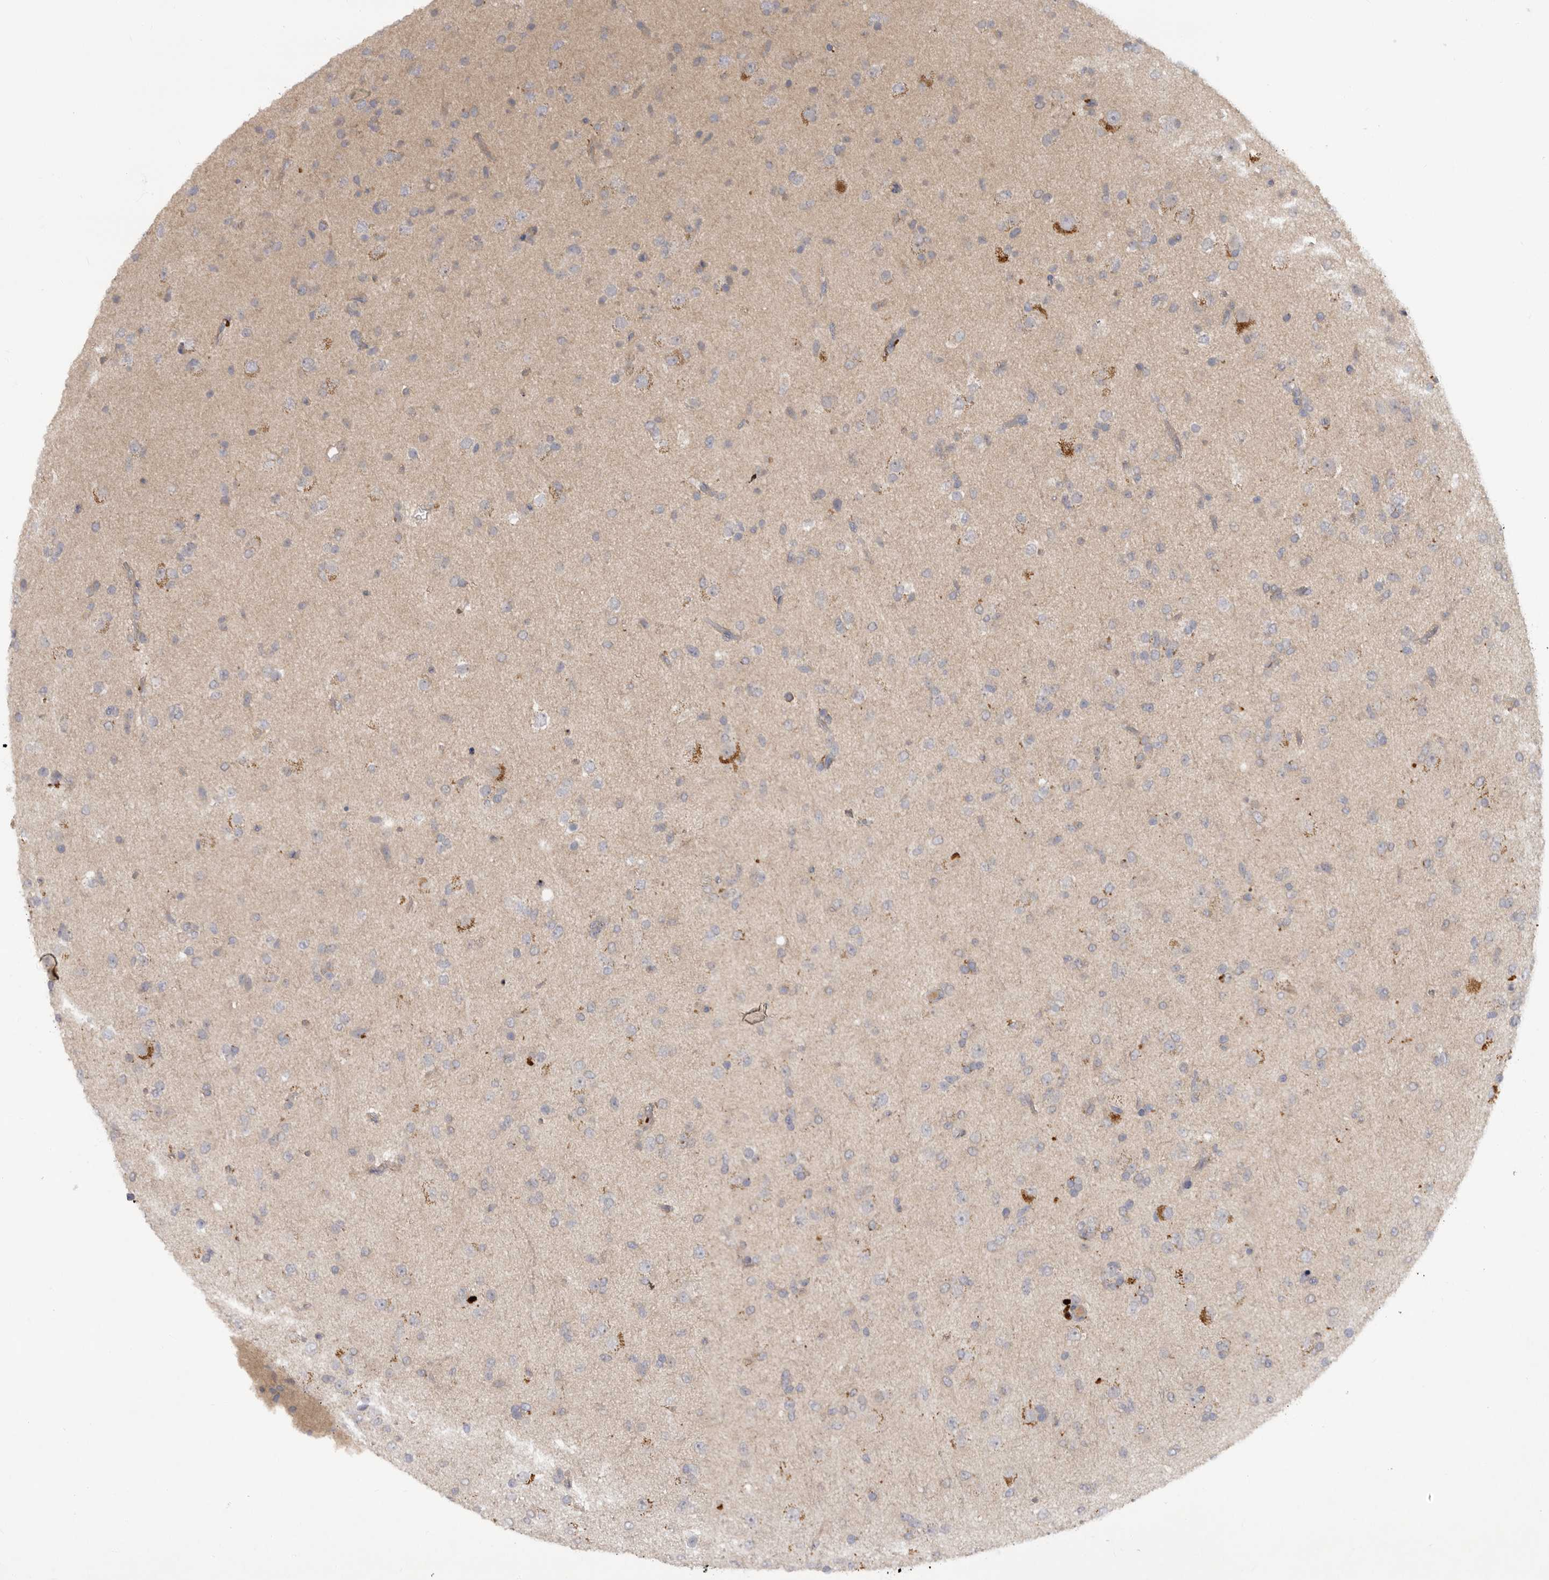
{"staining": {"intensity": "negative", "quantity": "none", "location": "none"}, "tissue": "glioma", "cell_type": "Tumor cells", "image_type": "cancer", "snomed": [{"axis": "morphology", "description": "Glioma, malignant, Low grade"}, {"axis": "topography", "description": "Brain"}], "caption": "This is an immunohistochemistry (IHC) micrograph of human glioma. There is no expression in tumor cells.", "gene": "DHDDS", "patient": {"sex": "male", "age": 65}}